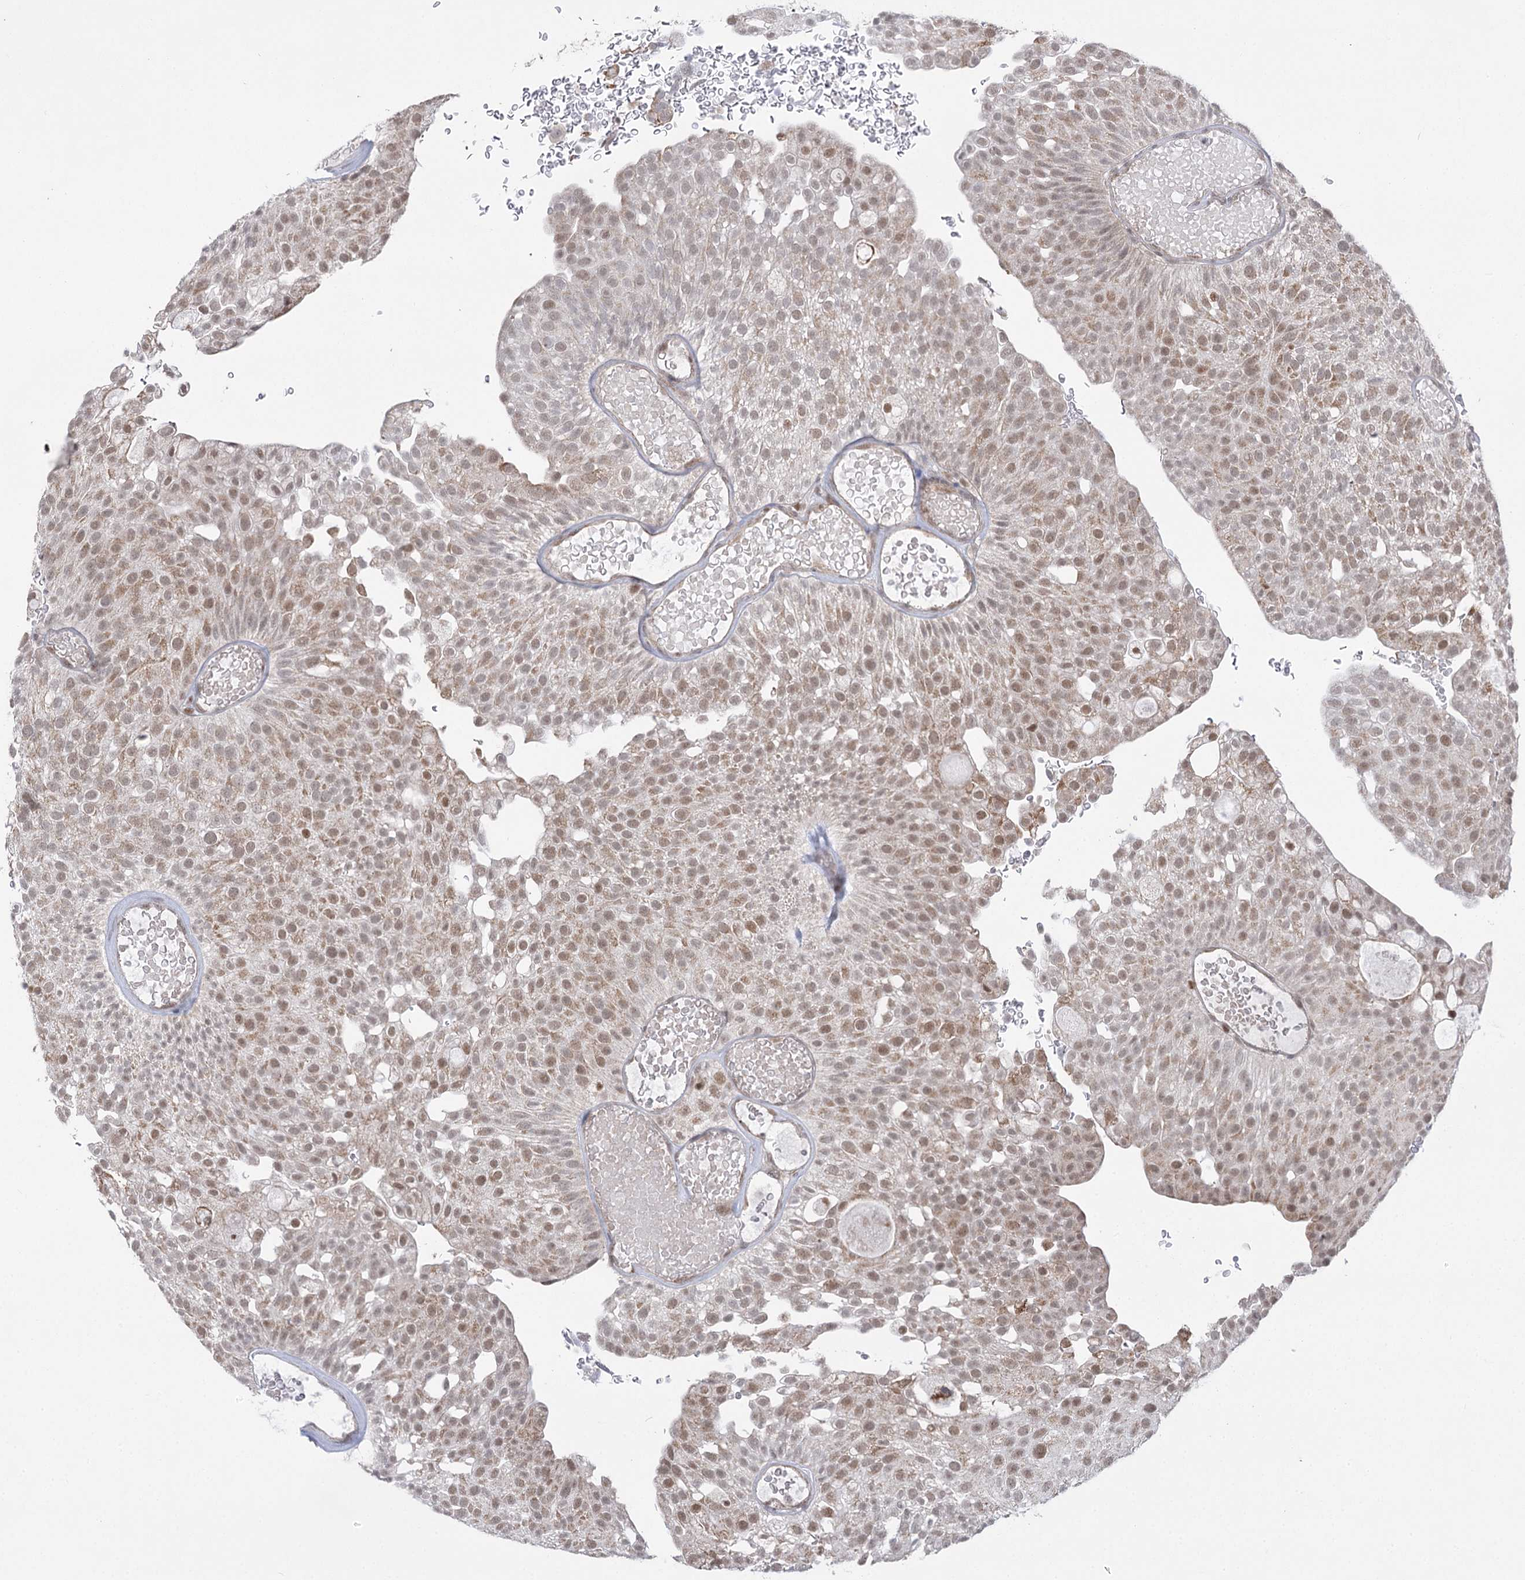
{"staining": {"intensity": "moderate", "quantity": "25%-75%", "location": "nuclear"}, "tissue": "urothelial cancer", "cell_type": "Tumor cells", "image_type": "cancer", "snomed": [{"axis": "morphology", "description": "Urothelial carcinoma, Low grade"}, {"axis": "topography", "description": "Urinary bladder"}], "caption": "High-magnification brightfield microscopy of urothelial carcinoma (low-grade) stained with DAB (3,3'-diaminobenzidine) (brown) and counterstained with hematoxylin (blue). tumor cells exhibit moderate nuclear expression is appreciated in about25%-75% of cells.", "gene": "SLC4A1AP", "patient": {"sex": "male", "age": 78}}